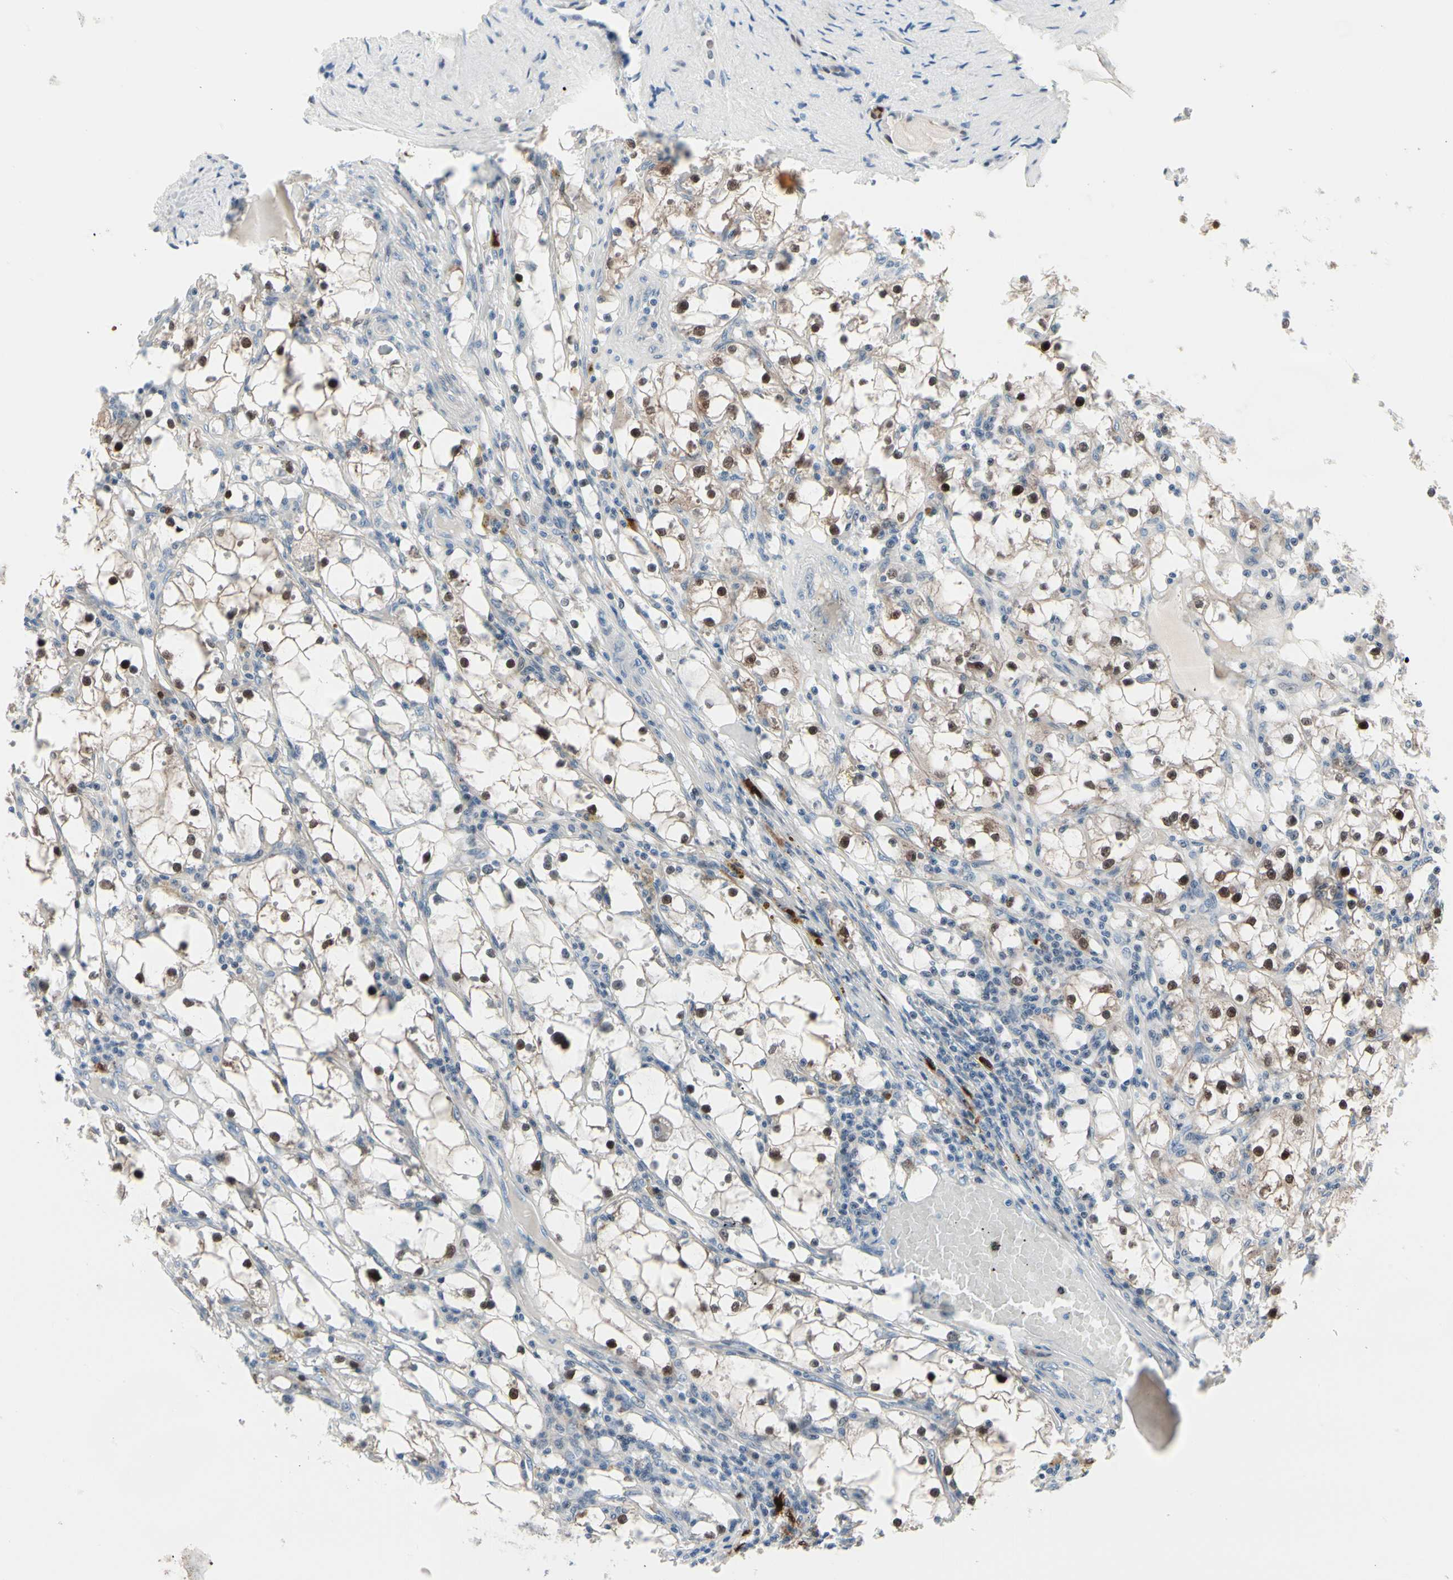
{"staining": {"intensity": "moderate", "quantity": "25%-75%", "location": "cytoplasmic/membranous,nuclear"}, "tissue": "renal cancer", "cell_type": "Tumor cells", "image_type": "cancer", "snomed": [{"axis": "morphology", "description": "Adenocarcinoma, NOS"}, {"axis": "topography", "description": "Kidney"}], "caption": "Renal adenocarcinoma stained with DAB immunohistochemistry (IHC) reveals medium levels of moderate cytoplasmic/membranous and nuclear positivity in approximately 25%-75% of tumor cells. Nuclei are stained in blue.", "gene": "TXN", "patient": {"sex": "male", "age": 56}}